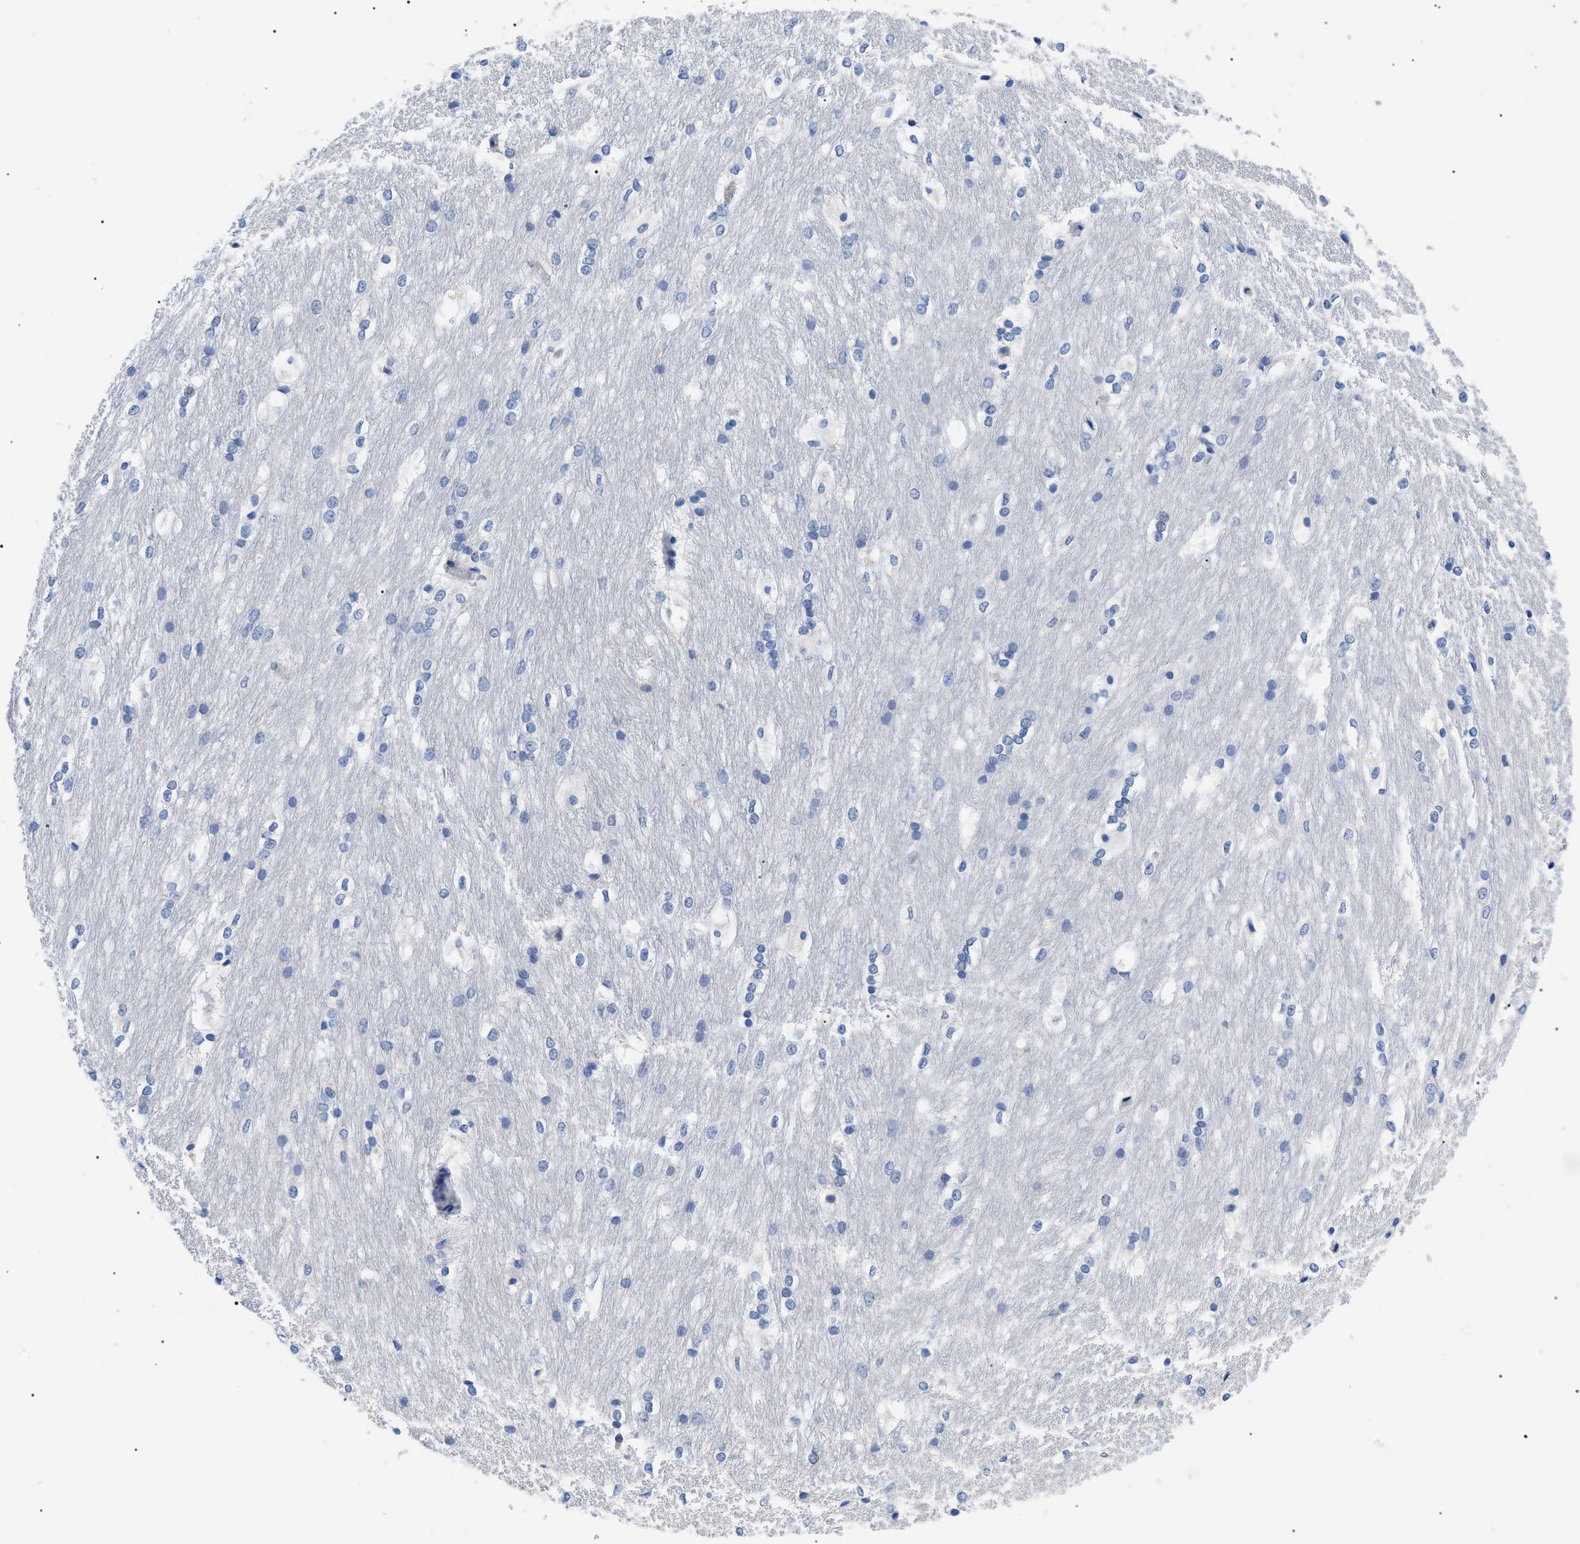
{"staining": {"intensity": "negative", "quantity": "none", "location": "none"}, "tissue": "caudate", "cell_type": "Glial cells", "image_type": "normal", "snomed": [{"axis": "morphology", "description": "Normal tissue, NOS"}, {"axis": "topography", "description": "Lateral ventricle wall"}], "caption": "The image demonstrates no significant expression in glial cells of caudate.", "gene": "ACKR1", "patient": {"sex": "female", "age": 19}}